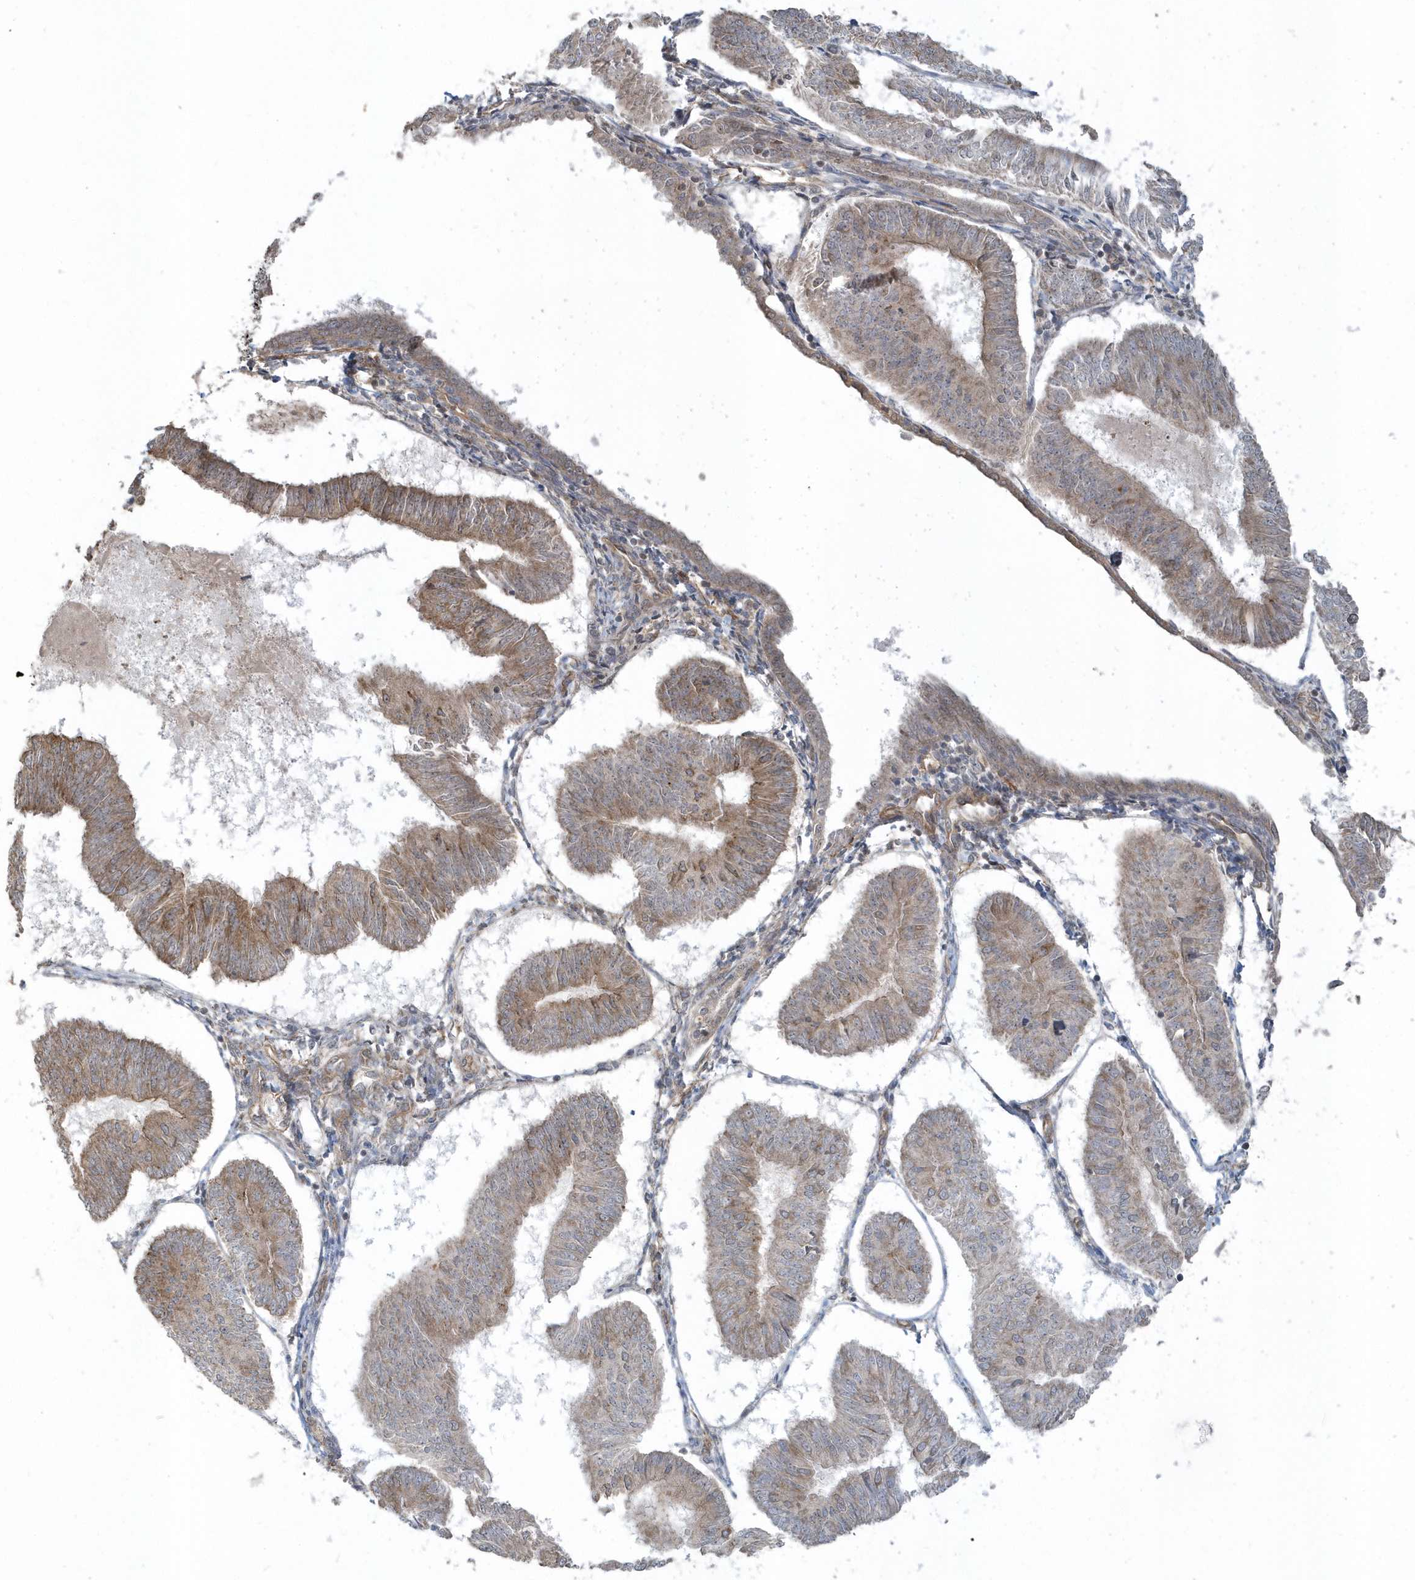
{"staining": {"intensity": "moderate", "quantity": "25%-75%", "location": "cytoplasmic/membranous"}, "tissue": "endometrial cancer", "cell_type": "Tumor cells", "image_type": "cancer", "snomed": [{"axis": "morphology", "description": "Adenocarcinoma, NOS"}, {"axis": "topography", "description": "Endometrium"}], "caption": "Immunohistochemical staining of adenocarcinoma (endometrial) exhibits medium levels of moderate cytoplasmic/membranous staining in approximately 25%-75% of tumor cells. The staining is performed using DAB (3,3'-diaminobenzidine) brown chromogen to label protein expression. The nuclei are counter-stained blue using hematoxylin.", "gene": "STIM2", "patient": {"sex": "female", "age": 58}}